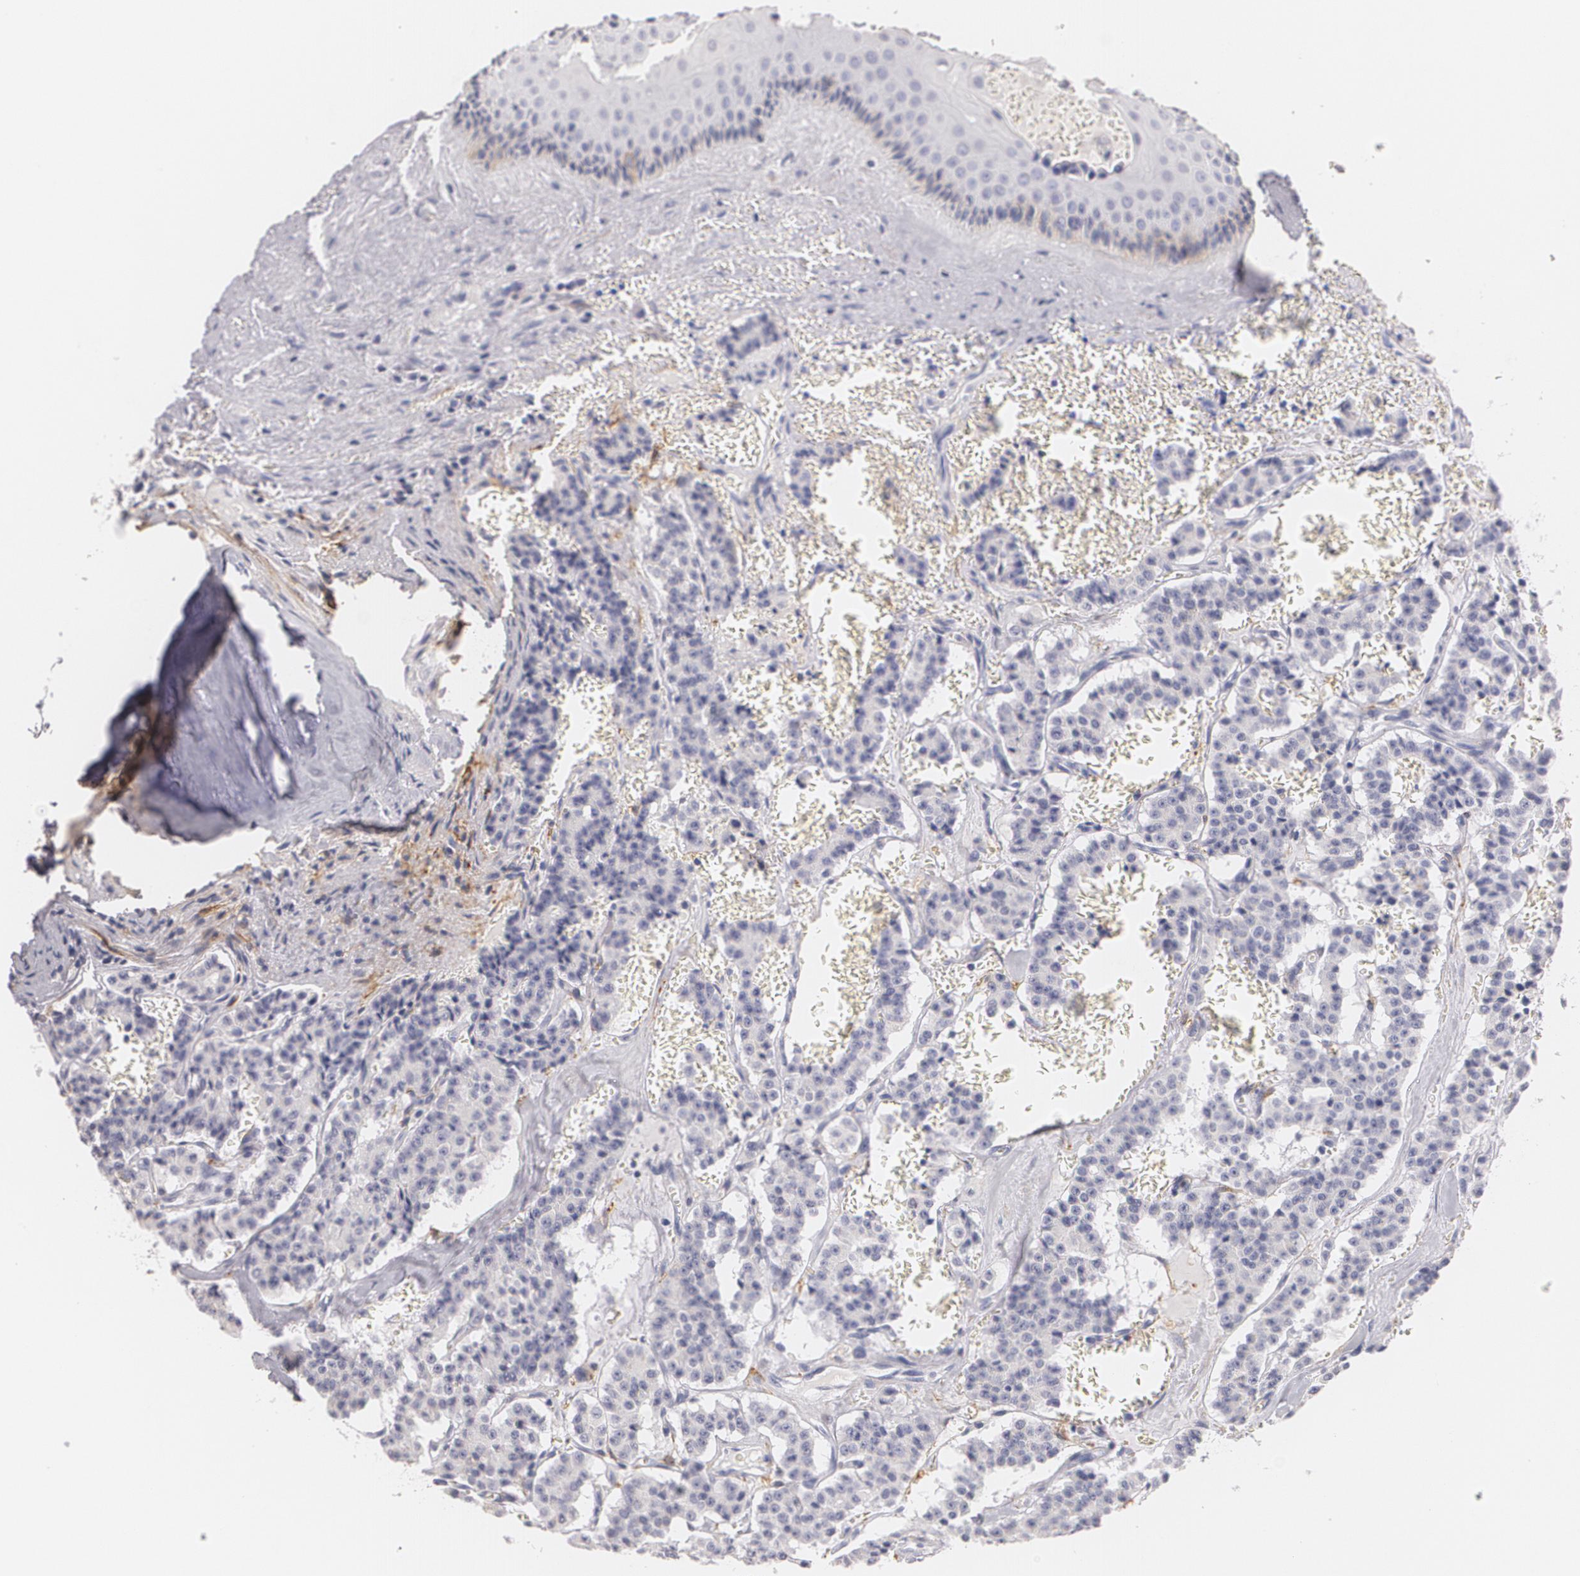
{"staining": {"intensity": "negative", "quantity": "none", "location": "none"}, "tissue": "carcinoid", "cell_type": "Tumor cells", "image_type": "cancer", "snomed": [{"axis": "morphology", "description": "Carcinoid, malignant, NOS"}, {"axis": "topography", "description": "Bronchus"}], "caption": "Histopathology image shows no significant protein positivity in tumor cells of carcinoid (malignant).", "gene": "NGFR", "patient": {"sex": "male", "age": 55}}